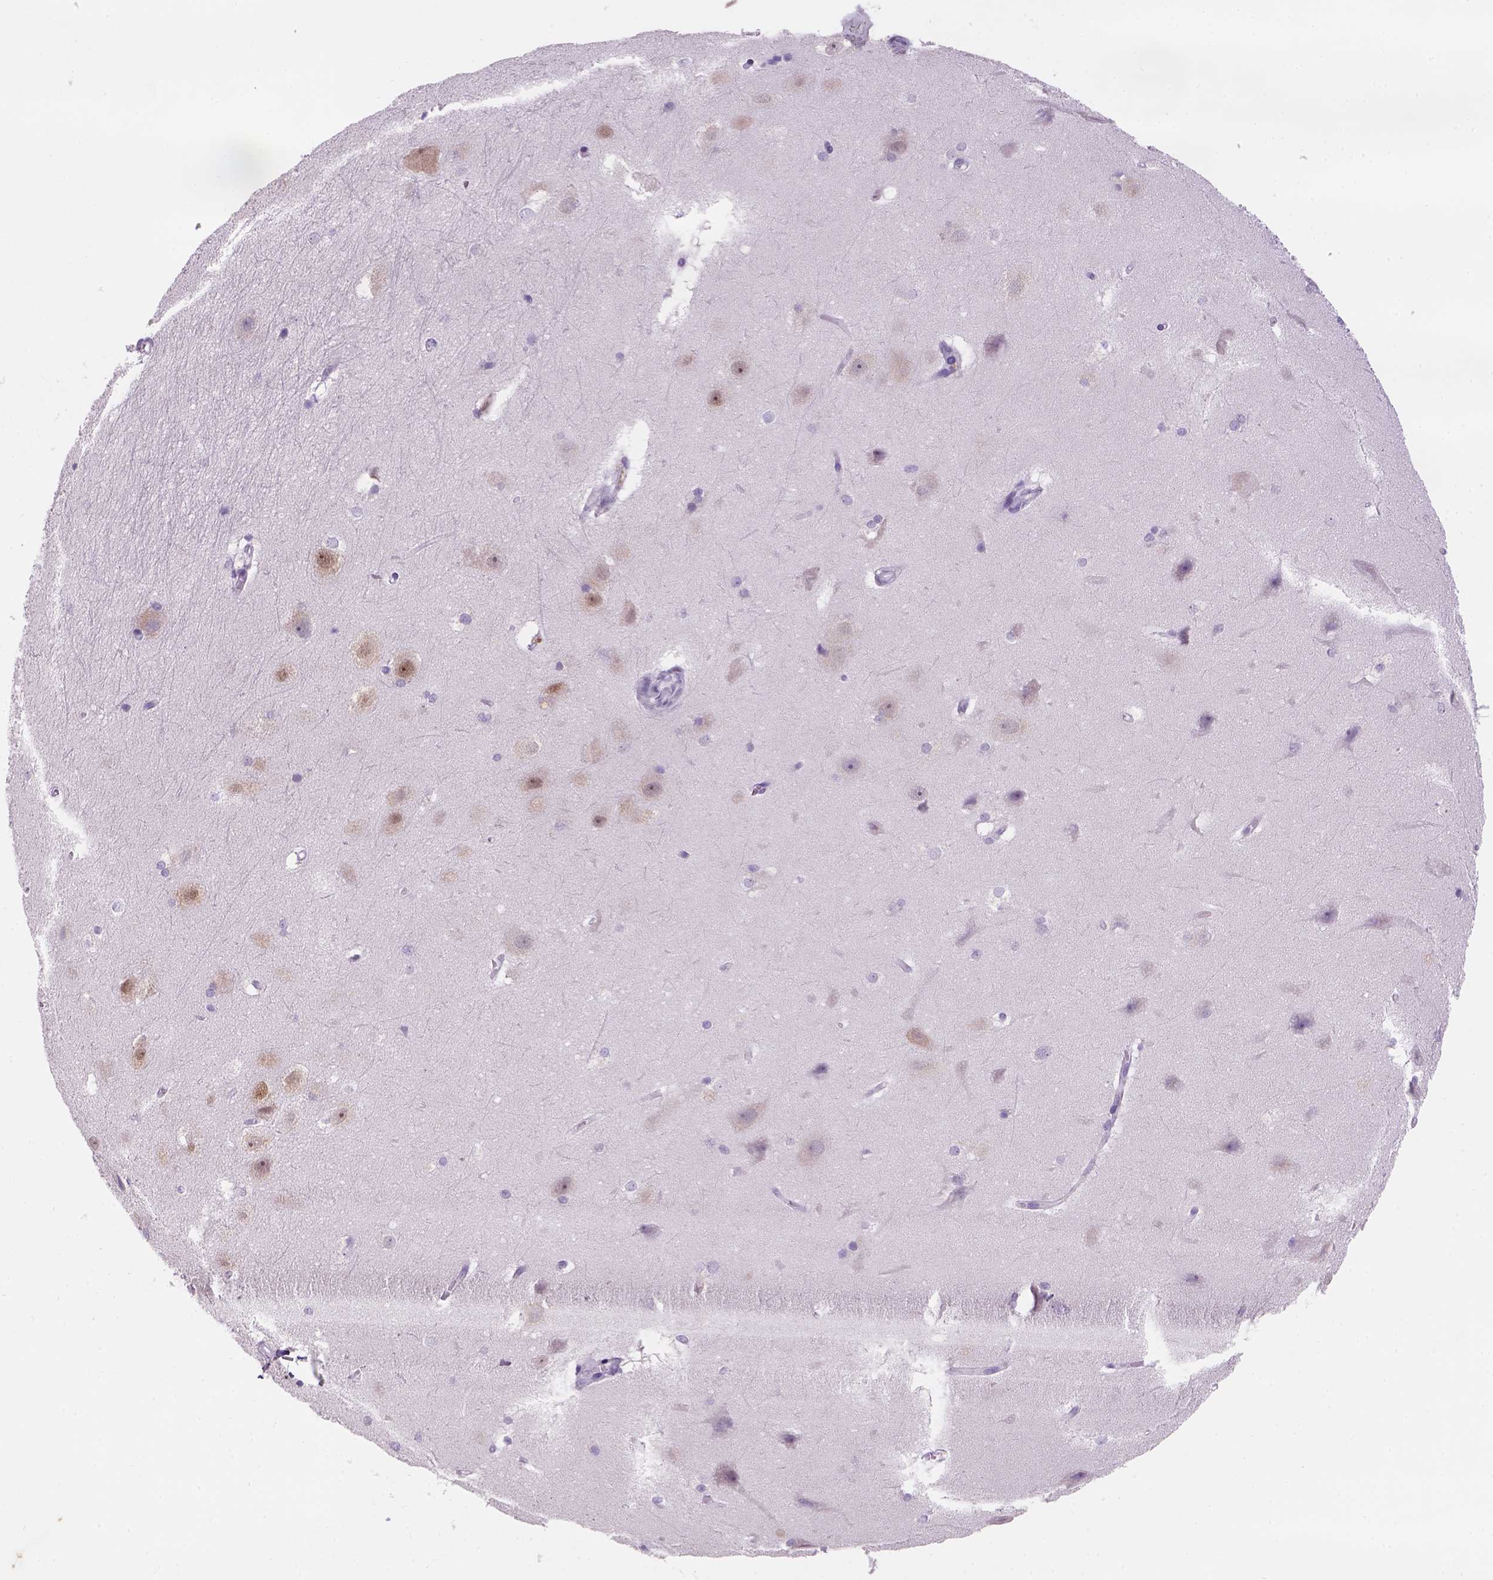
{"staining": {"intensity": "moderate", "quantity": "<25%", "location": "nuclear"}, "tissue": "hippocampus", "cell_type": "Glial cells", "image_type": "normal", "snomed": [{"axis": "morphology", "description": "Normal tissue, NOS"}, {"axis": "topography", "description": "Cerebral cortex"}, {"axis": "topography", "description": "Hippocampus"}], "caption": "The micrograph shows staining of normal hippocampus, revealing moderate nuclear protein staining (brown color) within glial cells. (IHC, brightfield microscopy, high magnification).", "gene": "ZMAT4", "patient": {"sex": "female", "age": 19}}